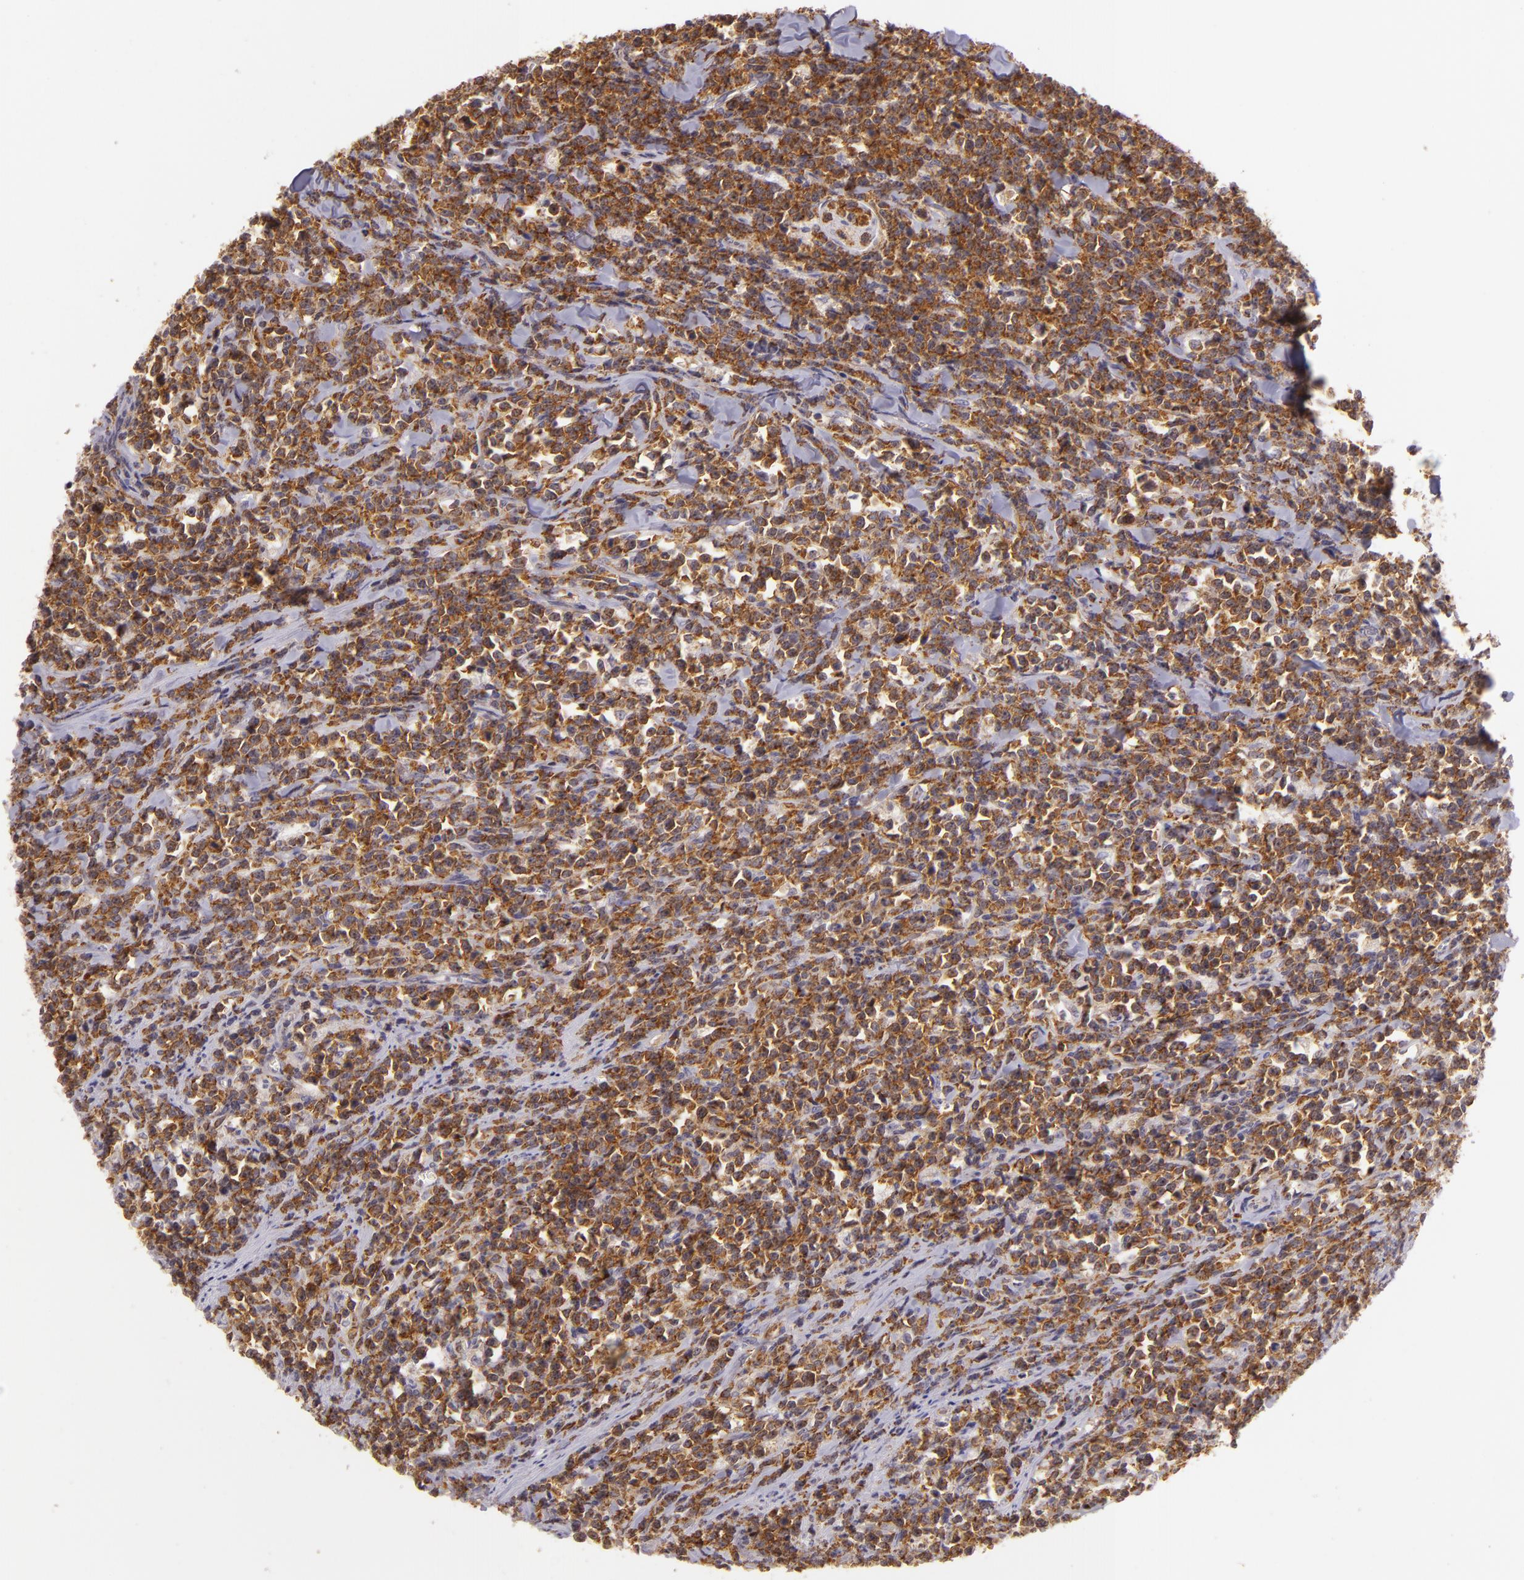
{"staining": {"intensity": "strong", "quantity": ">75%", "location": "cytoplasmic/membranous"}, "tissue": "lymphoma", "cell_type": "Tumor cells", "image_type": "cancer", "snomed": [{"axis": "morphology", "description": "Malignant lymphoma, non-Hodgkin's type, High grade"}, {"axis": "topography", "description": "Small intestine"}, {"axis": "topography", "description": "Colon"}], "caption": "Lymphoma was stained to show a protein in brown. There is high levels of strong cytoplasmic/membranous staining in approximately >75% of tumor cells.", "gene": "IMPDH1", "patient": {"sex": "male", "age": 8}}